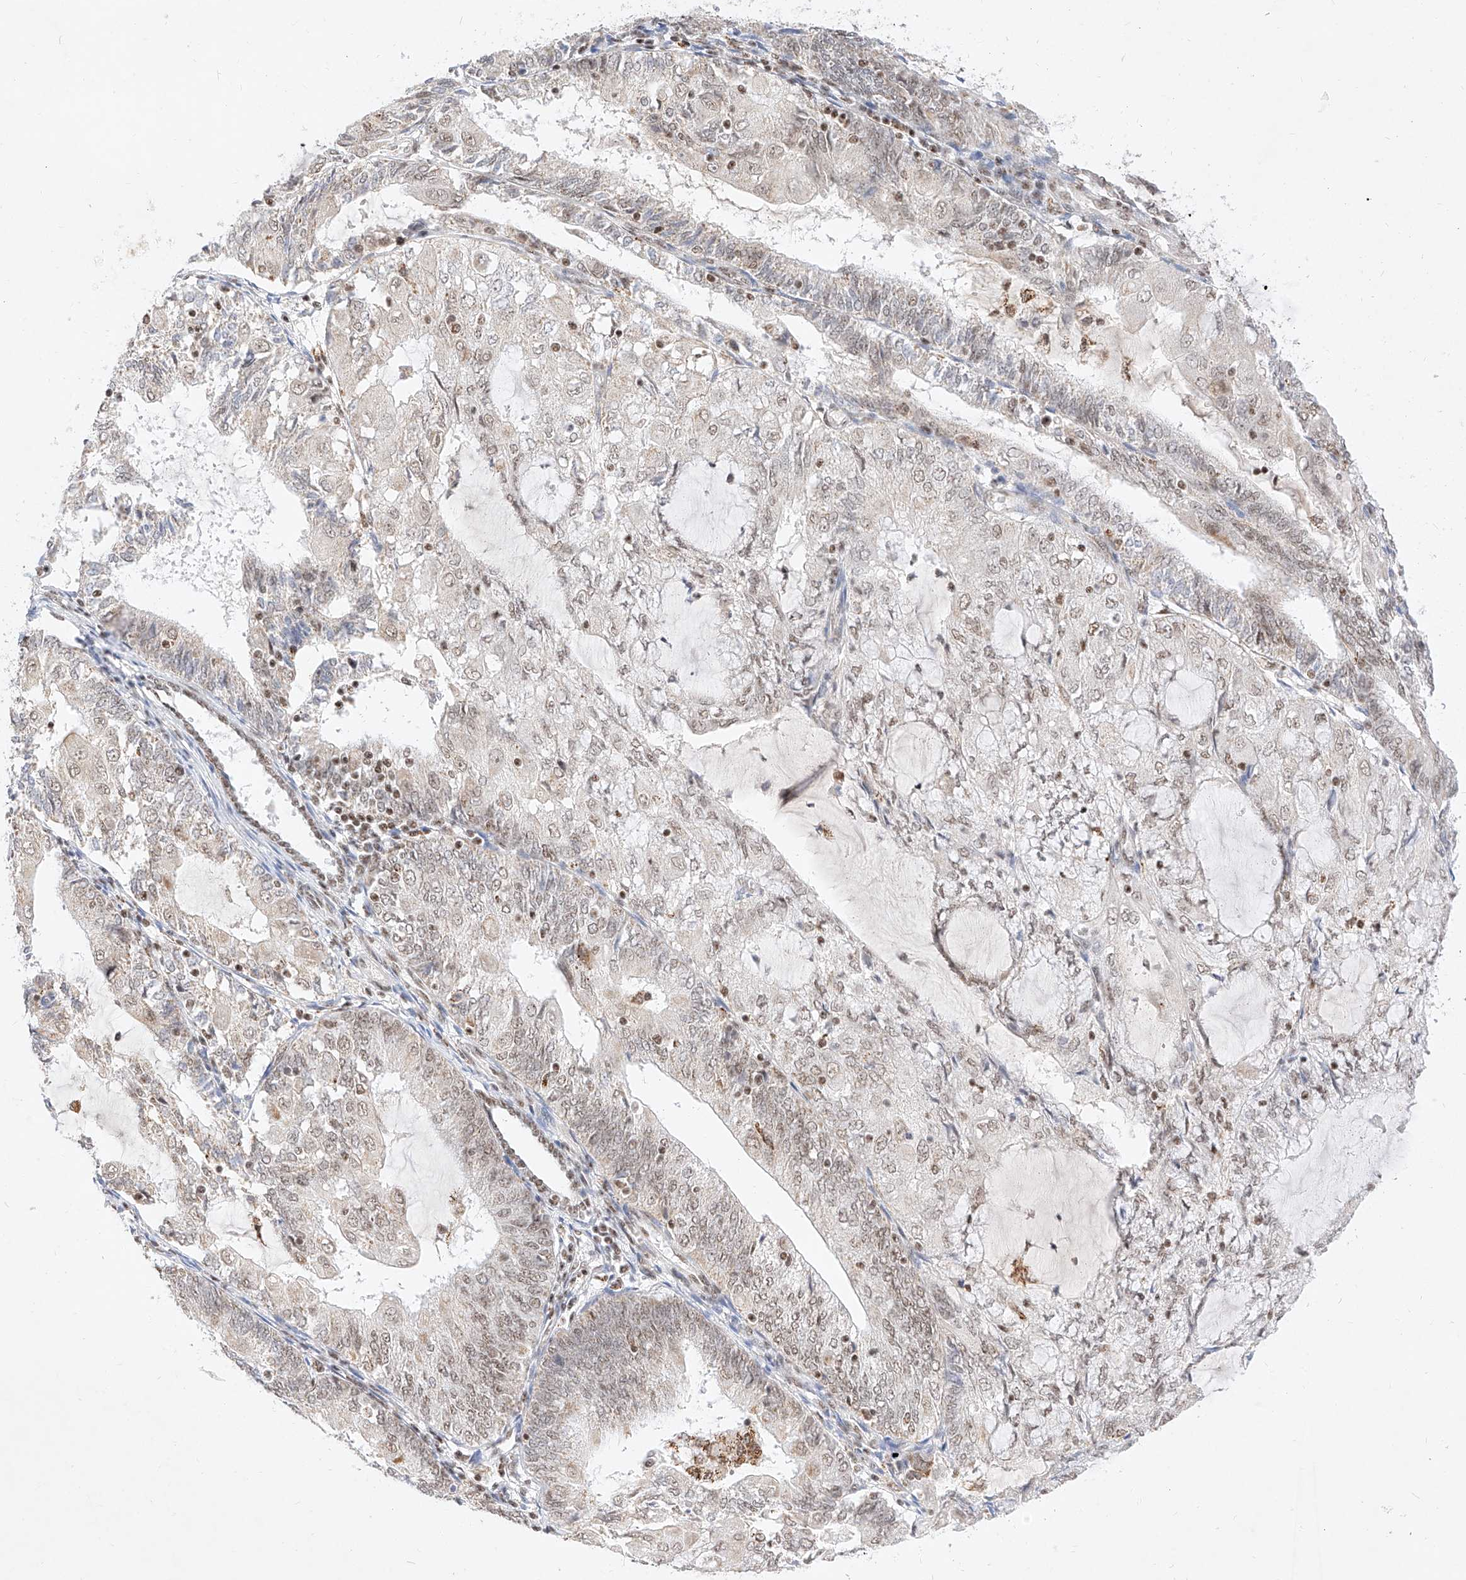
{"staining": {"intensity": "weak", "quantity": "25%-75%", "location": "nuclear"}, "tissue": "endometrial cancer", "cell_type": "Tumor cells", "image_type": "cancer", "snomed": [{"axis": "morphology", "description": "Adenocarcinoma, NOS"}, {"axis": "topography", "description": "Endometrium"}], "caption": "A brown stain shows weak nuclear expression of a protein in human endometrial cancer (adenocarcinoma) tumor cells.", "gene": "NRF1", "patient": {"sex": "female", "age": 81}}